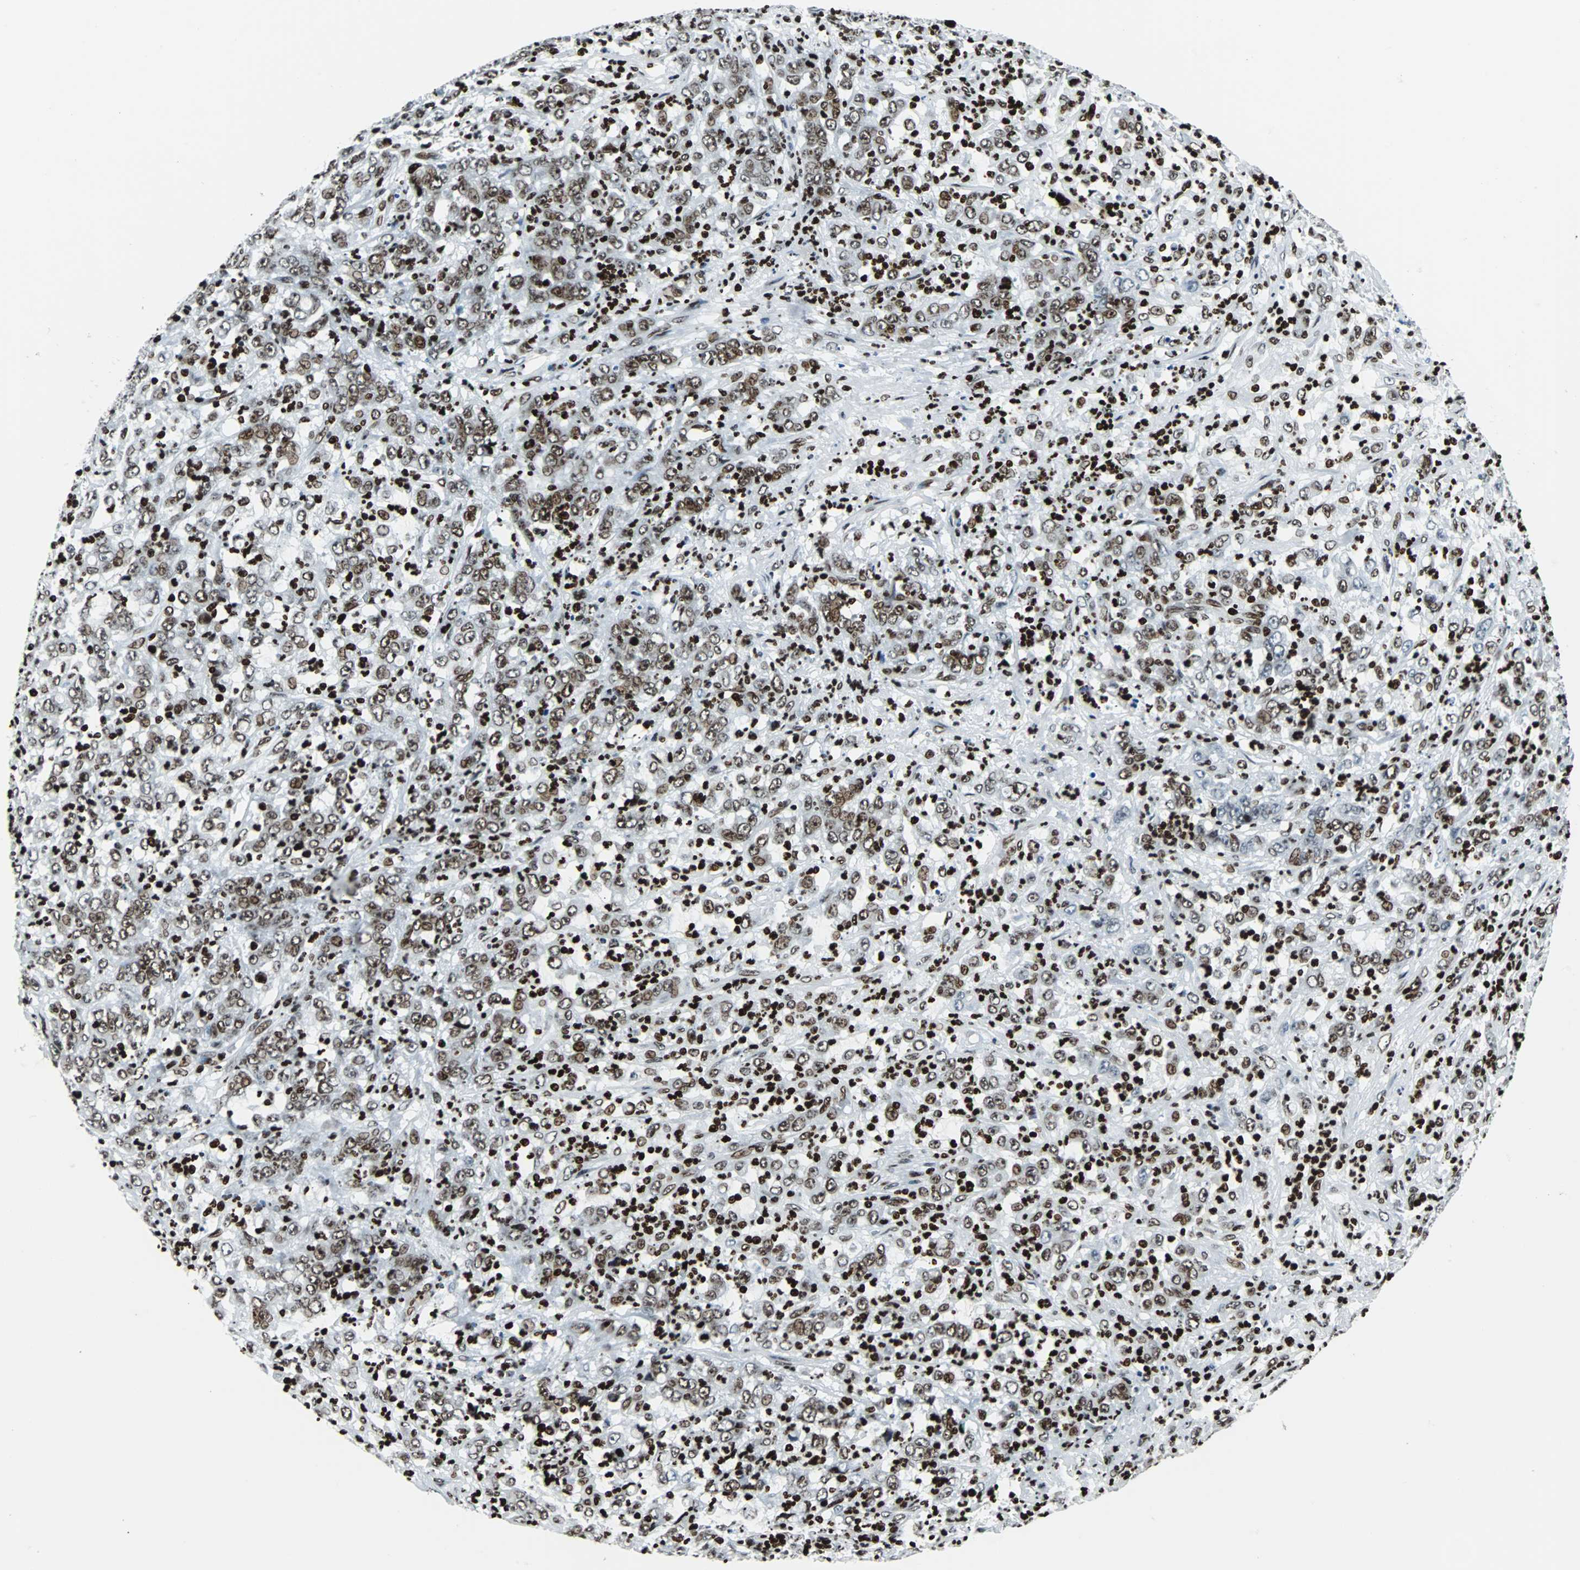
{"staining": {"intensity": "moderate", "quantity": "25%-75%", "location": "nuclear"}, "tissue": "stomach cancer", "cell_type": "Tumor cells", "image_type": "cancer", "snomed": [{"axis": "morphology", "description": "Adenocarcinoma, NOS"}, {"axis": "topography", "description": "Stomach, lower"}], "caption": "Immunohistochemistry (IHC) of stomach adenocarcinoma shows medium levels of moderate nuclear expression in approximately 25%-75% of tumor cells. (brown staining indicates protein expression, while blue staining denotes nuclei).", "gene": "ZNF131", "patient": {"sex": "female", "age": 71}}